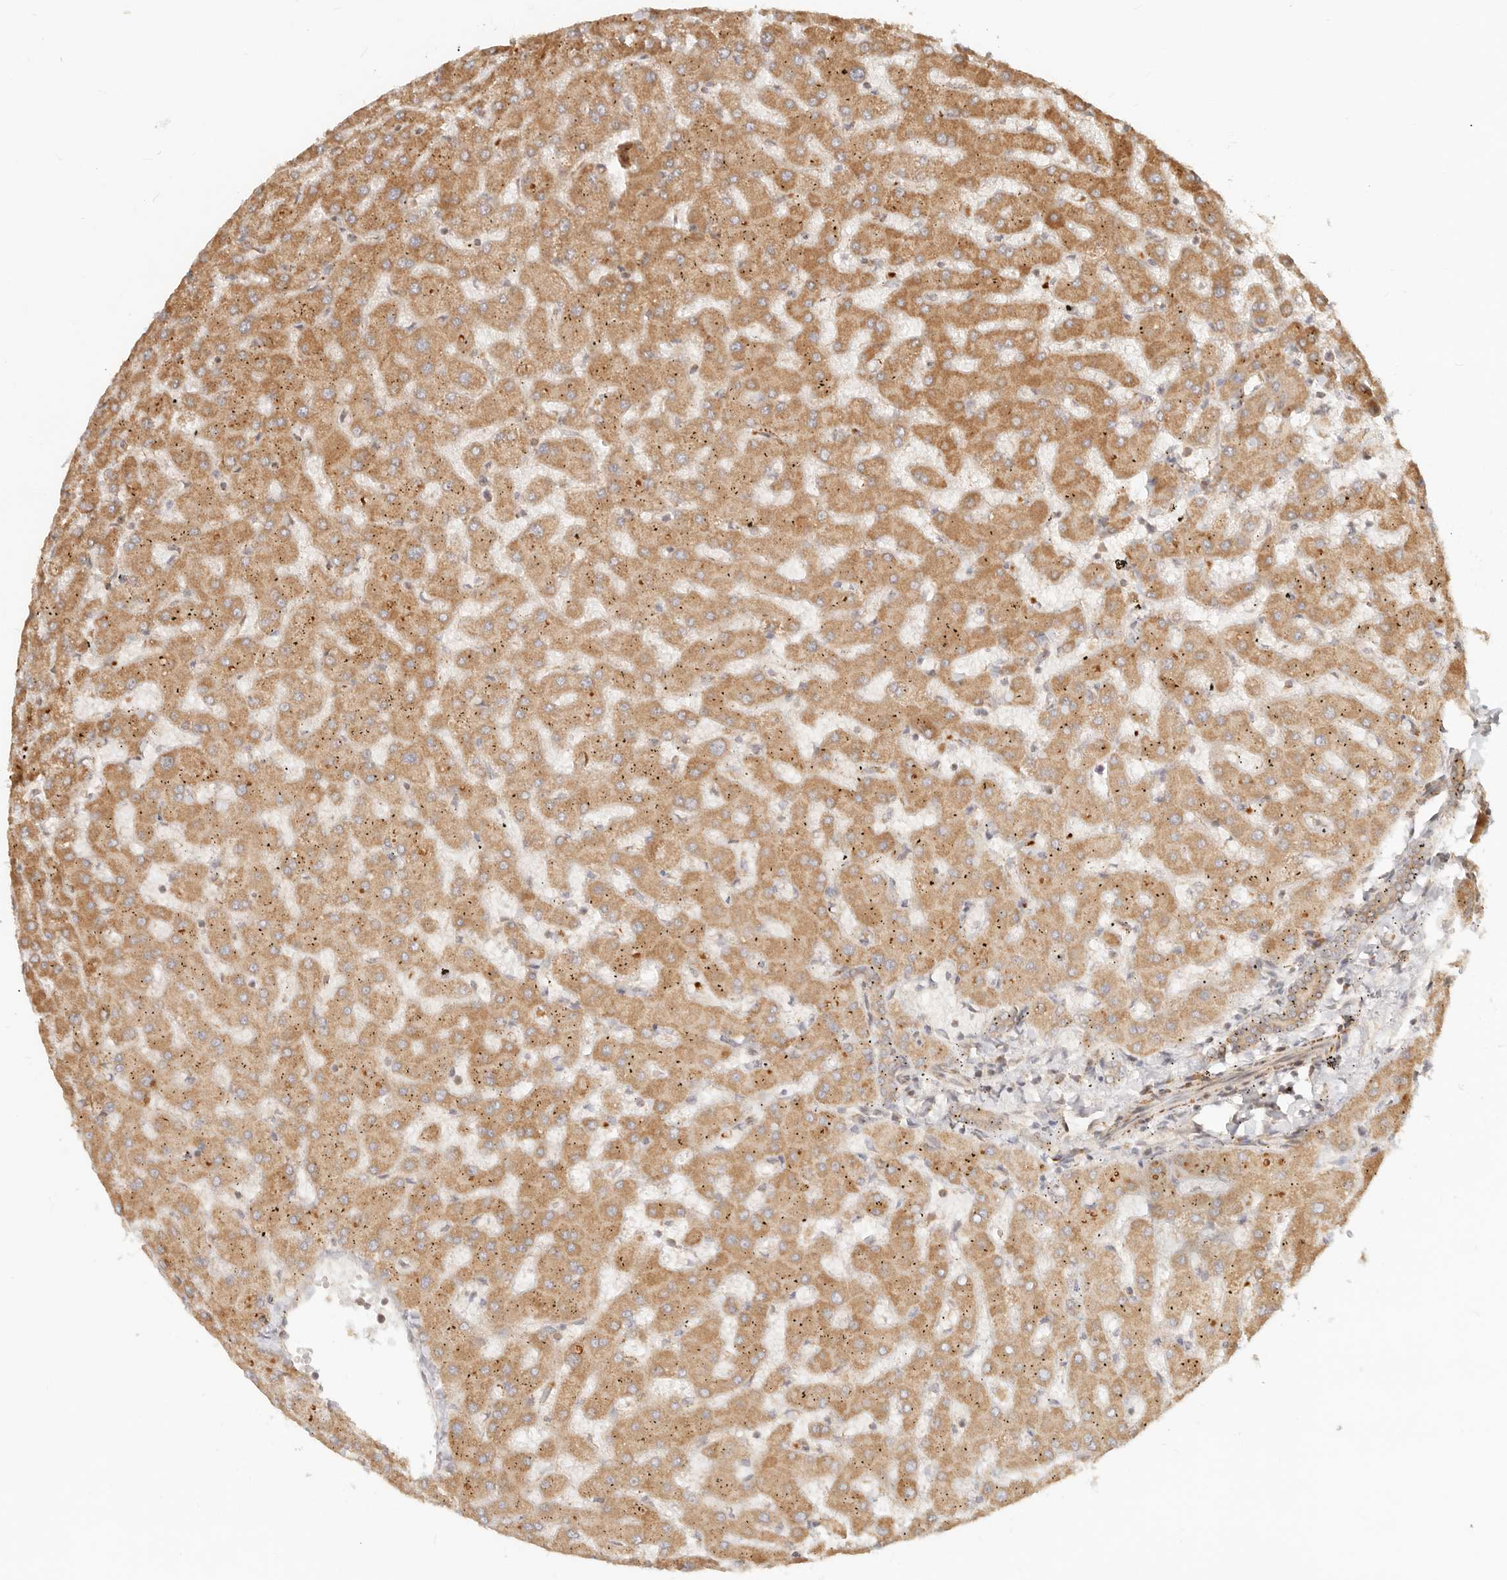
{"staining": {"intensity": "moderate", "quantity": "25%-75%", "location": "cytoplasmic/membranous"}, "tissue": "liver", "cell_type": "Cholangiocytes", "image_type": "normal", "snomed": [{"axis": "morphology", "description": "Normal tissue, NOS"}, {"axis": "topography", "description": "Liver"}], "caption": "The histopathology image exhibits staining of benign liver, revealing moderate cytoplasmic/membranous protein positivity (brown color) within cholangiocytes. (DAB IHC, brown staining for protein, blue staining for nuclei).", "gene": "BAALC", "patient": {"sex": "female", "age": 63}}